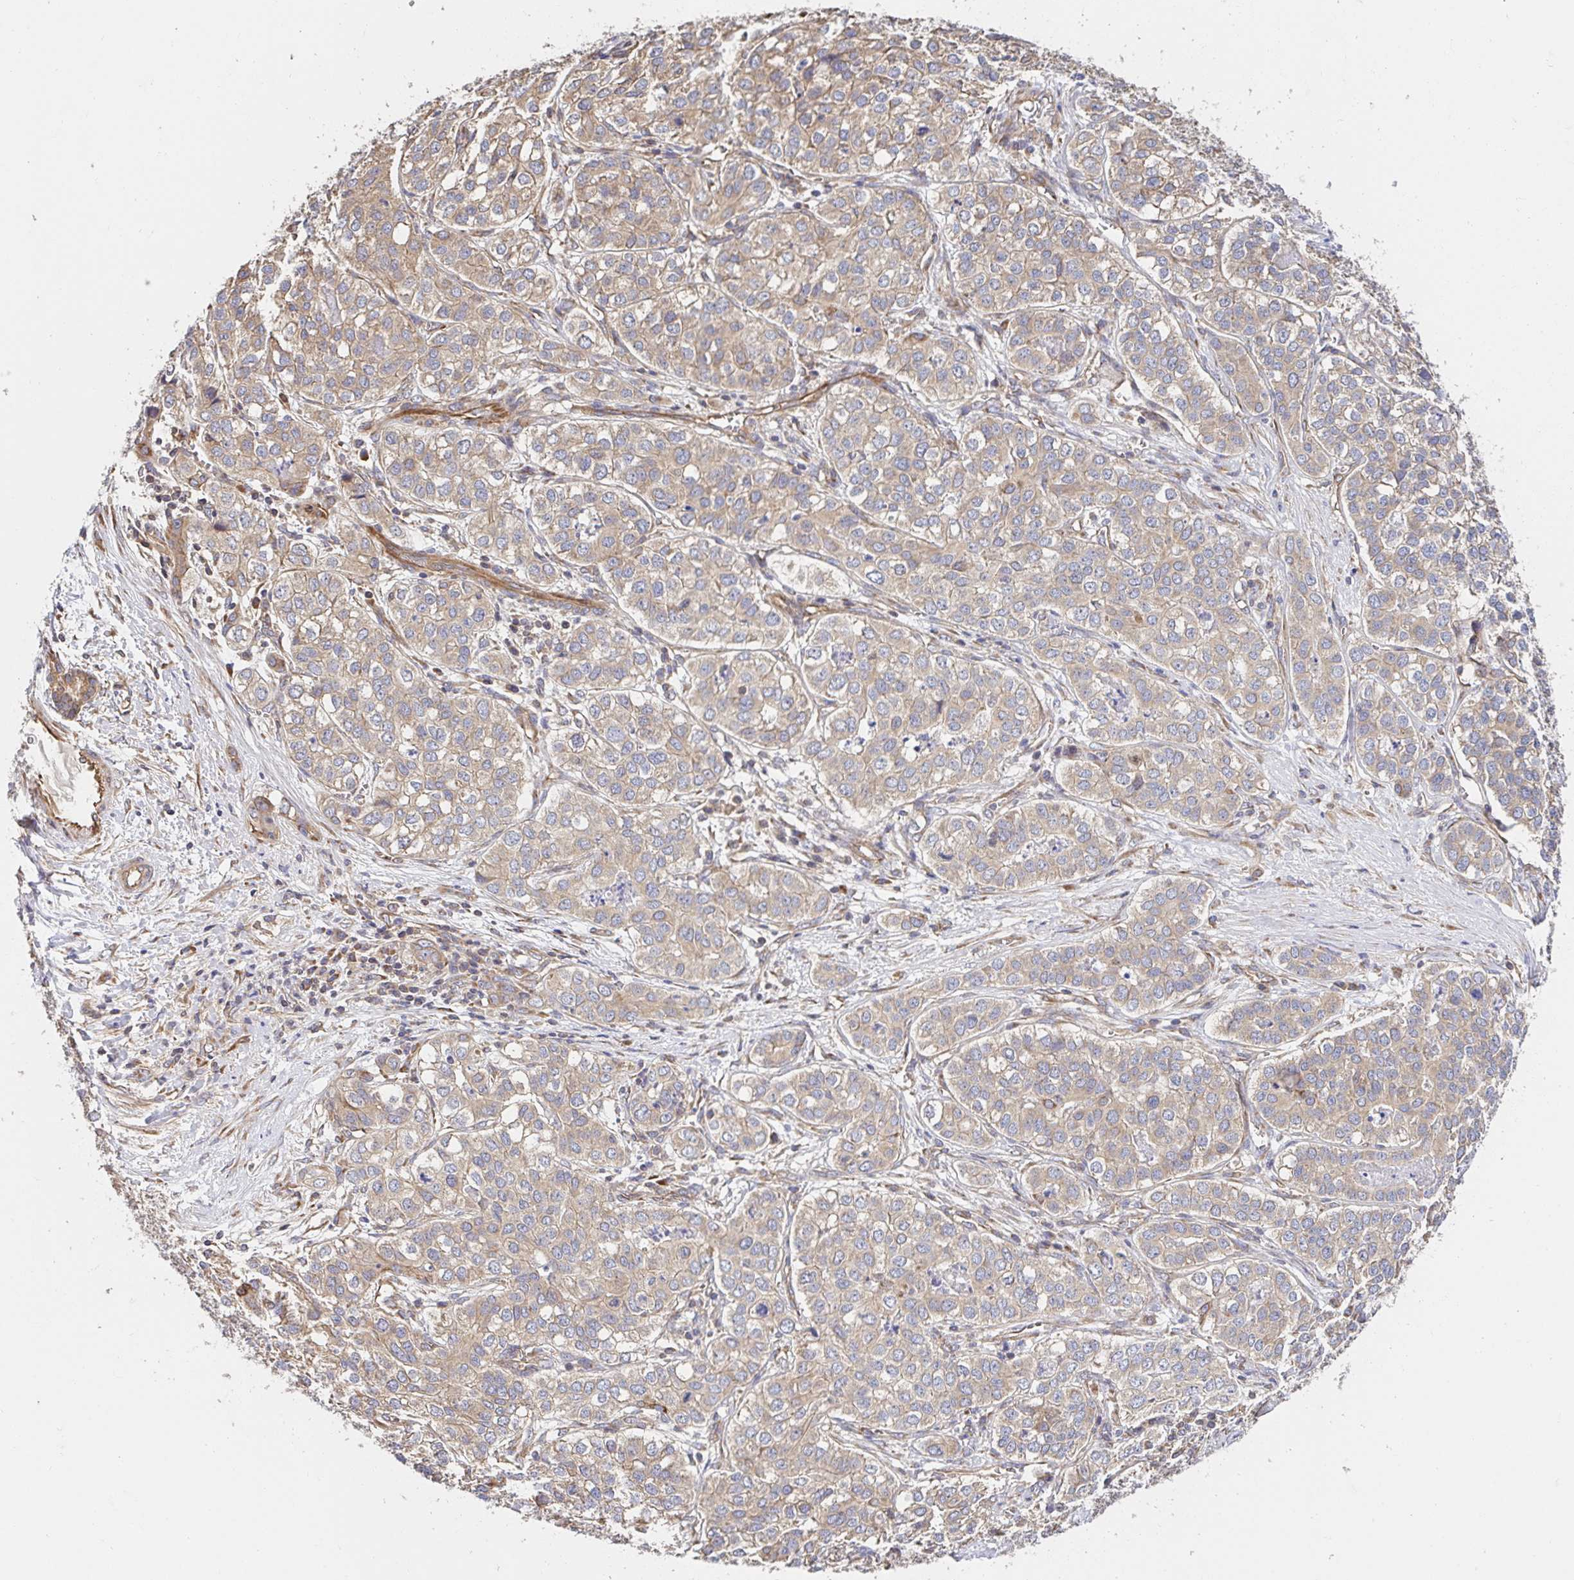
{"staining": {"intensity": "weak", "quantity": "25%-75%", "location": "cytoplasmic/membranous"}, "tissue": "liver cancer", "cell_type": "Tumor cells", "image_type": "cancer", "snomed": [{"axis": "morphology", "description": "Cholangiocarcinoma"}, {"axis": "topography", "description": "Liver"}], "caption": "A micrograph showing weak cytoplasmic/membranous expression in approximately 25%-75% of tumor cells in liver cancer, as visualized by brown immunohistochemical staining.", "gene": "APBB1", "patient": {"sex": "male", "age": 56}}